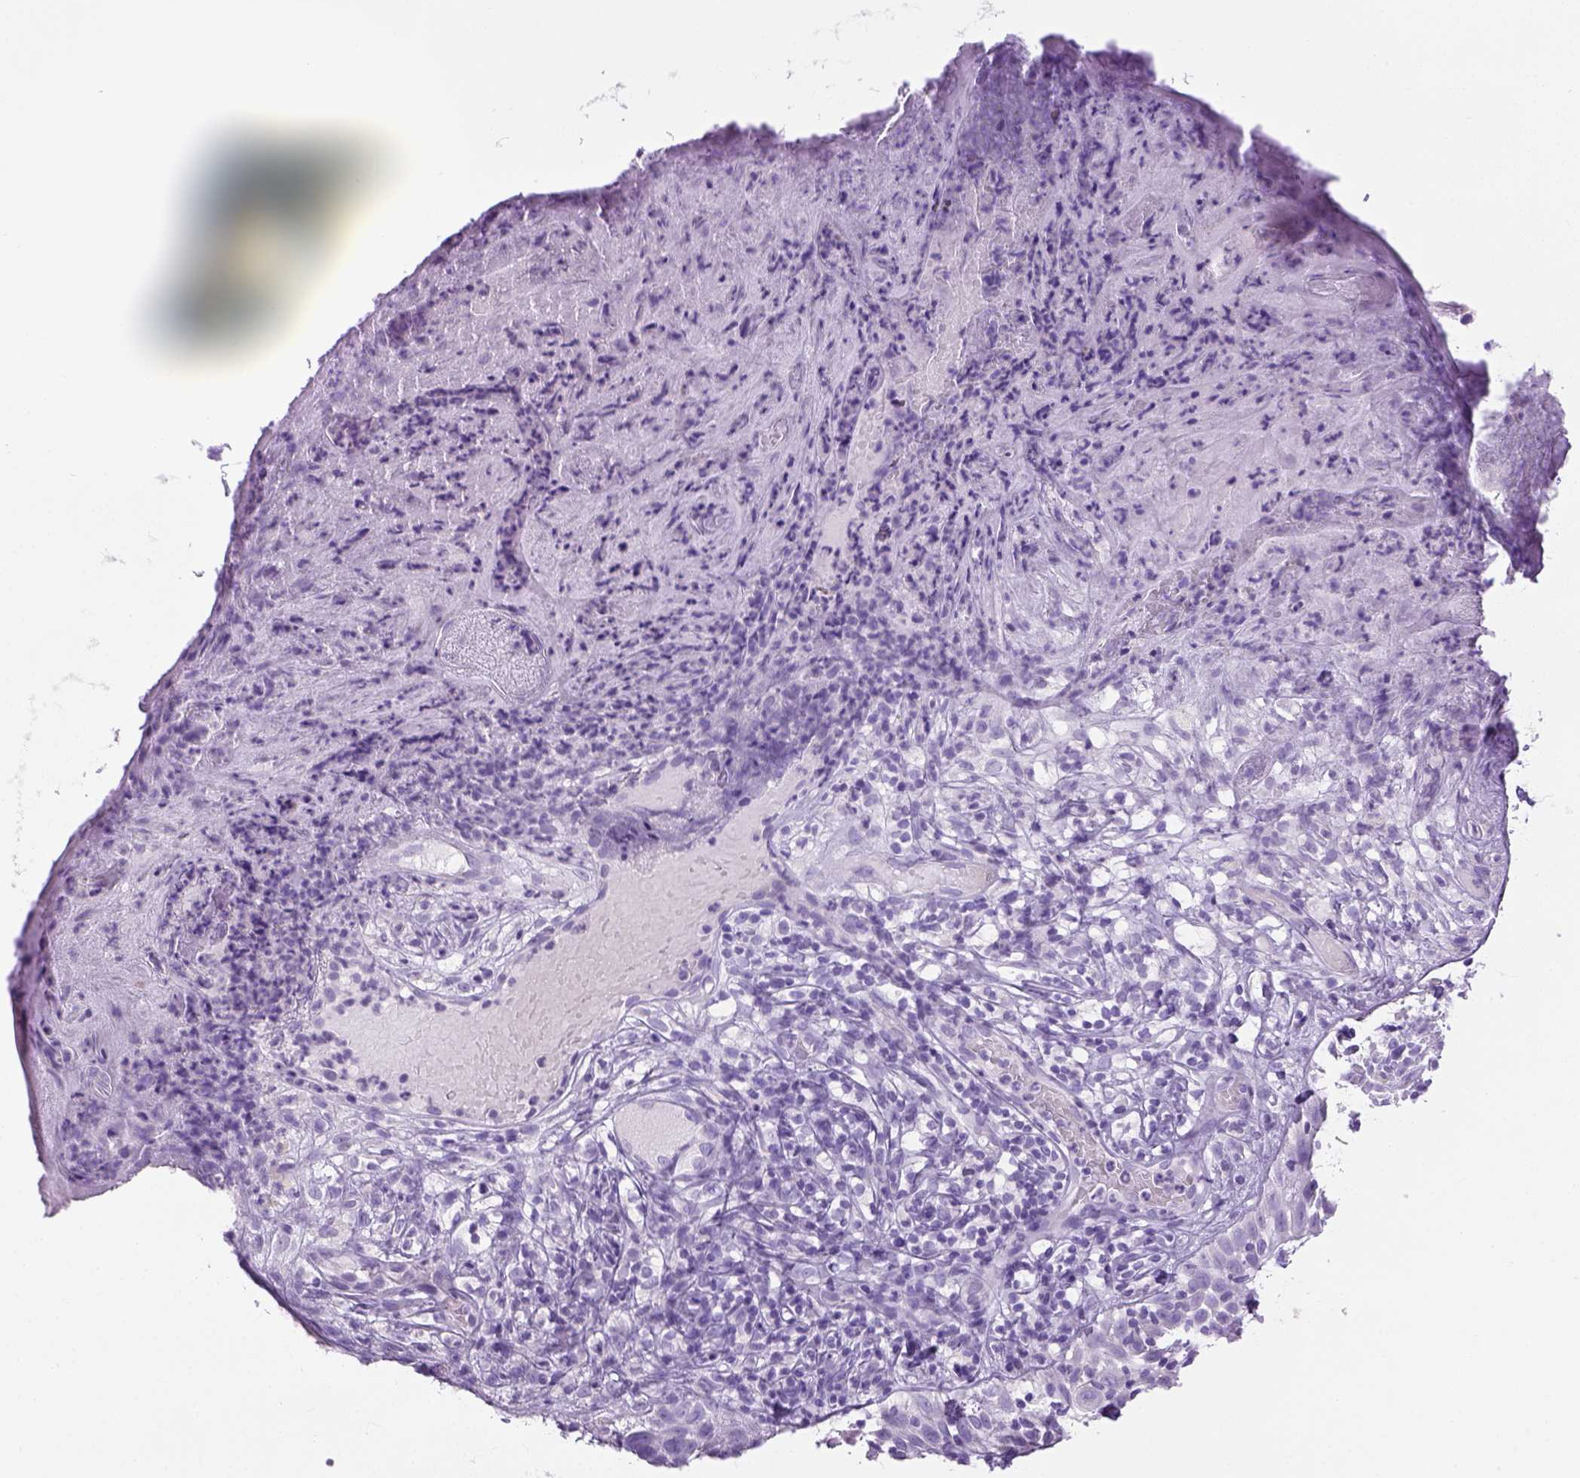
{"staining": {"intensity": "negative", "quantity": "none", "location": "none"}, "tissue": "skin cancer", "cell_type": "Tumor cells", "image_type": "cancer", "snomed": [{"axis": "morphology", "description": "Basal cell carcinoma"}, {"axis": "topography", "description": "Skin"}], "caption": "Protein analysis of skin cancer (basal cell carcinoma) demonstrates no significant expression in tumor cells.", "gene": "LGSN", "patient": {"sex": "male", "age": 85}}